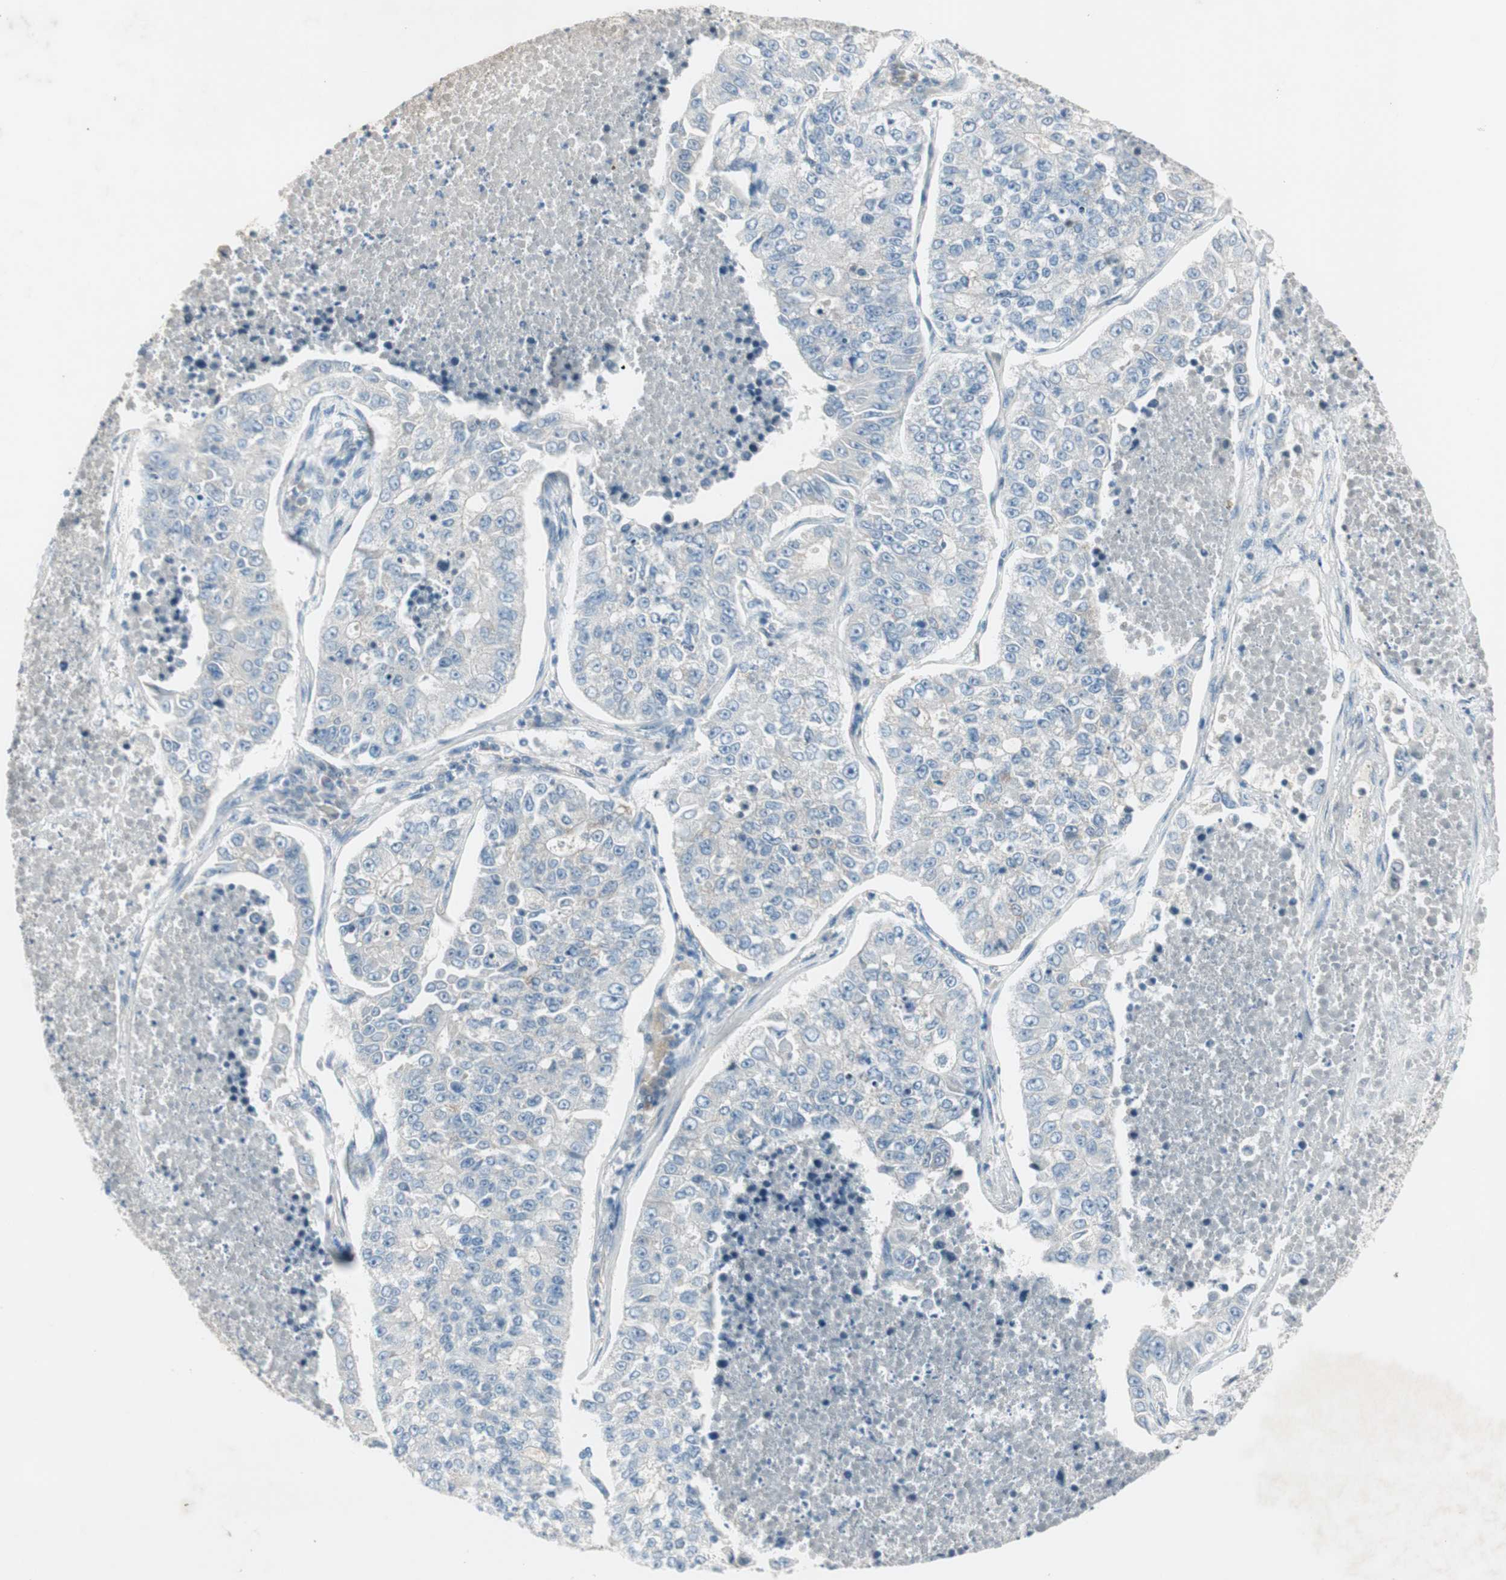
{"staining": {"intensity": "negative", "quantity": "none", "location": "none"}, "tissue": "lung cancer", "cell_type": "Tumor cells", "image_type": "cancer", "snomed": [{"axis": "morphology", "description": "Adenocarcinoma, NOS"}, {"axis": "topography", "description": "Lung"}], "caption": "This is a histopathology image of IHC staining of lung cancer (adenocarcinoma), which shows no positivity in tumor cells.", "gene": "MAPRE3", "patient": {"sex": "male", "age": 49}}